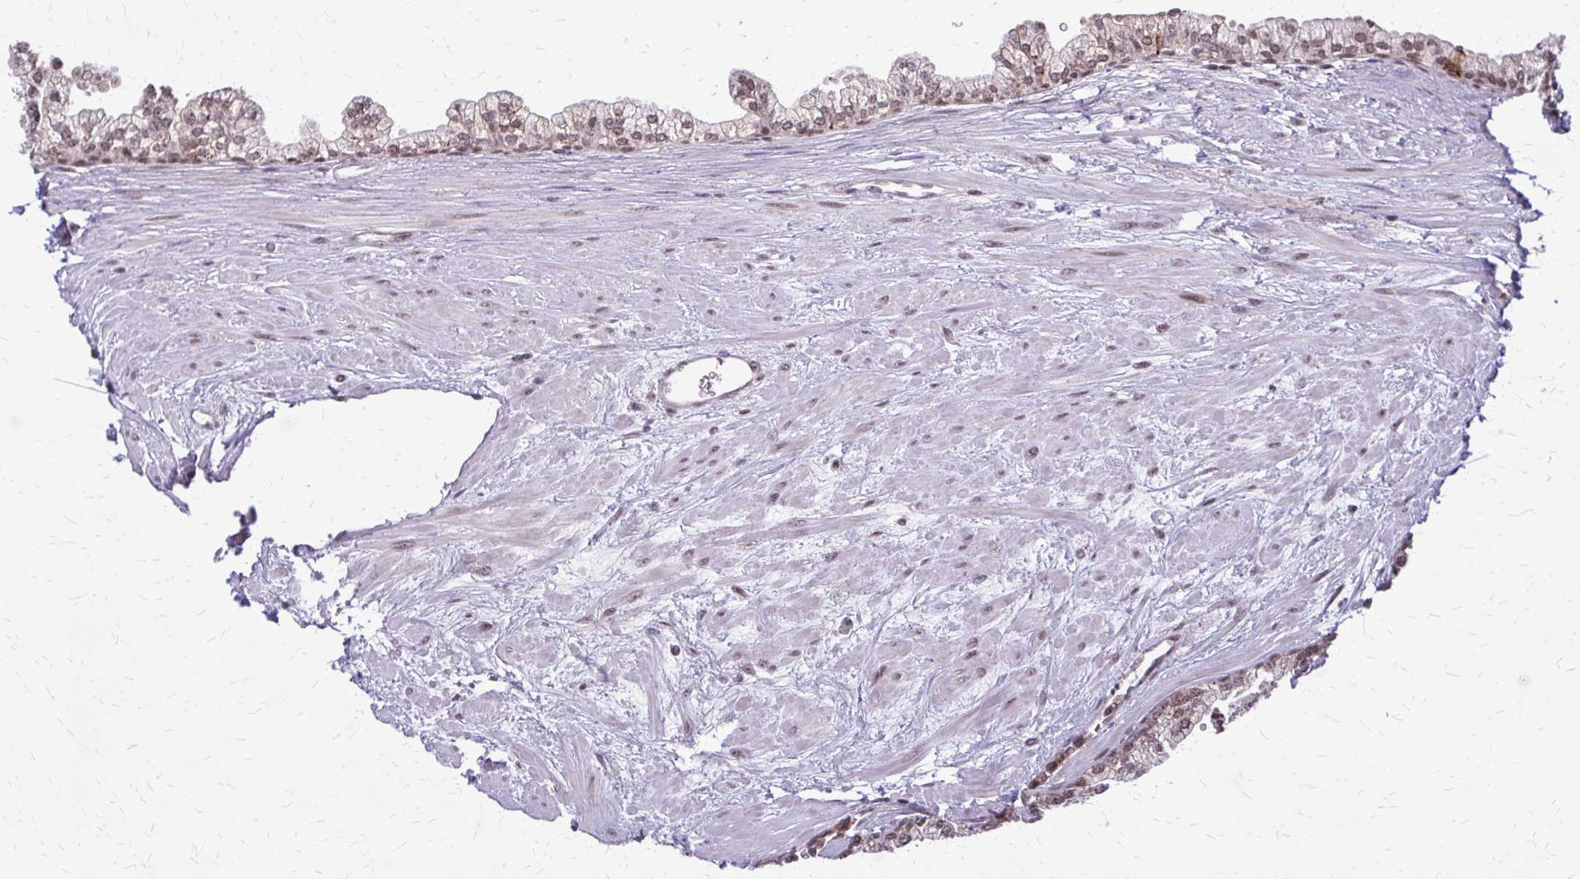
{"staining": {"intensity": "moderate", "quantity": ">75%", "location": "nuclear"}, "tissue": "prostate", "cell_type": "Glandular cells", "image_type": "normal", "snomed": [{"axis": "morphology", "description": "Normal tissue, NOS"}, {"axis": "topography", "description": "Prostate"}, {"axis": "topography", "description": "Peripheral nerve tissue"}], "caption": "A photomicrograph of prostate stained for a protein shows moderate nuclear brown staining in glandular cells.", "gene": "HDAC3", "patient": {"sex": "male", "age": 61}}